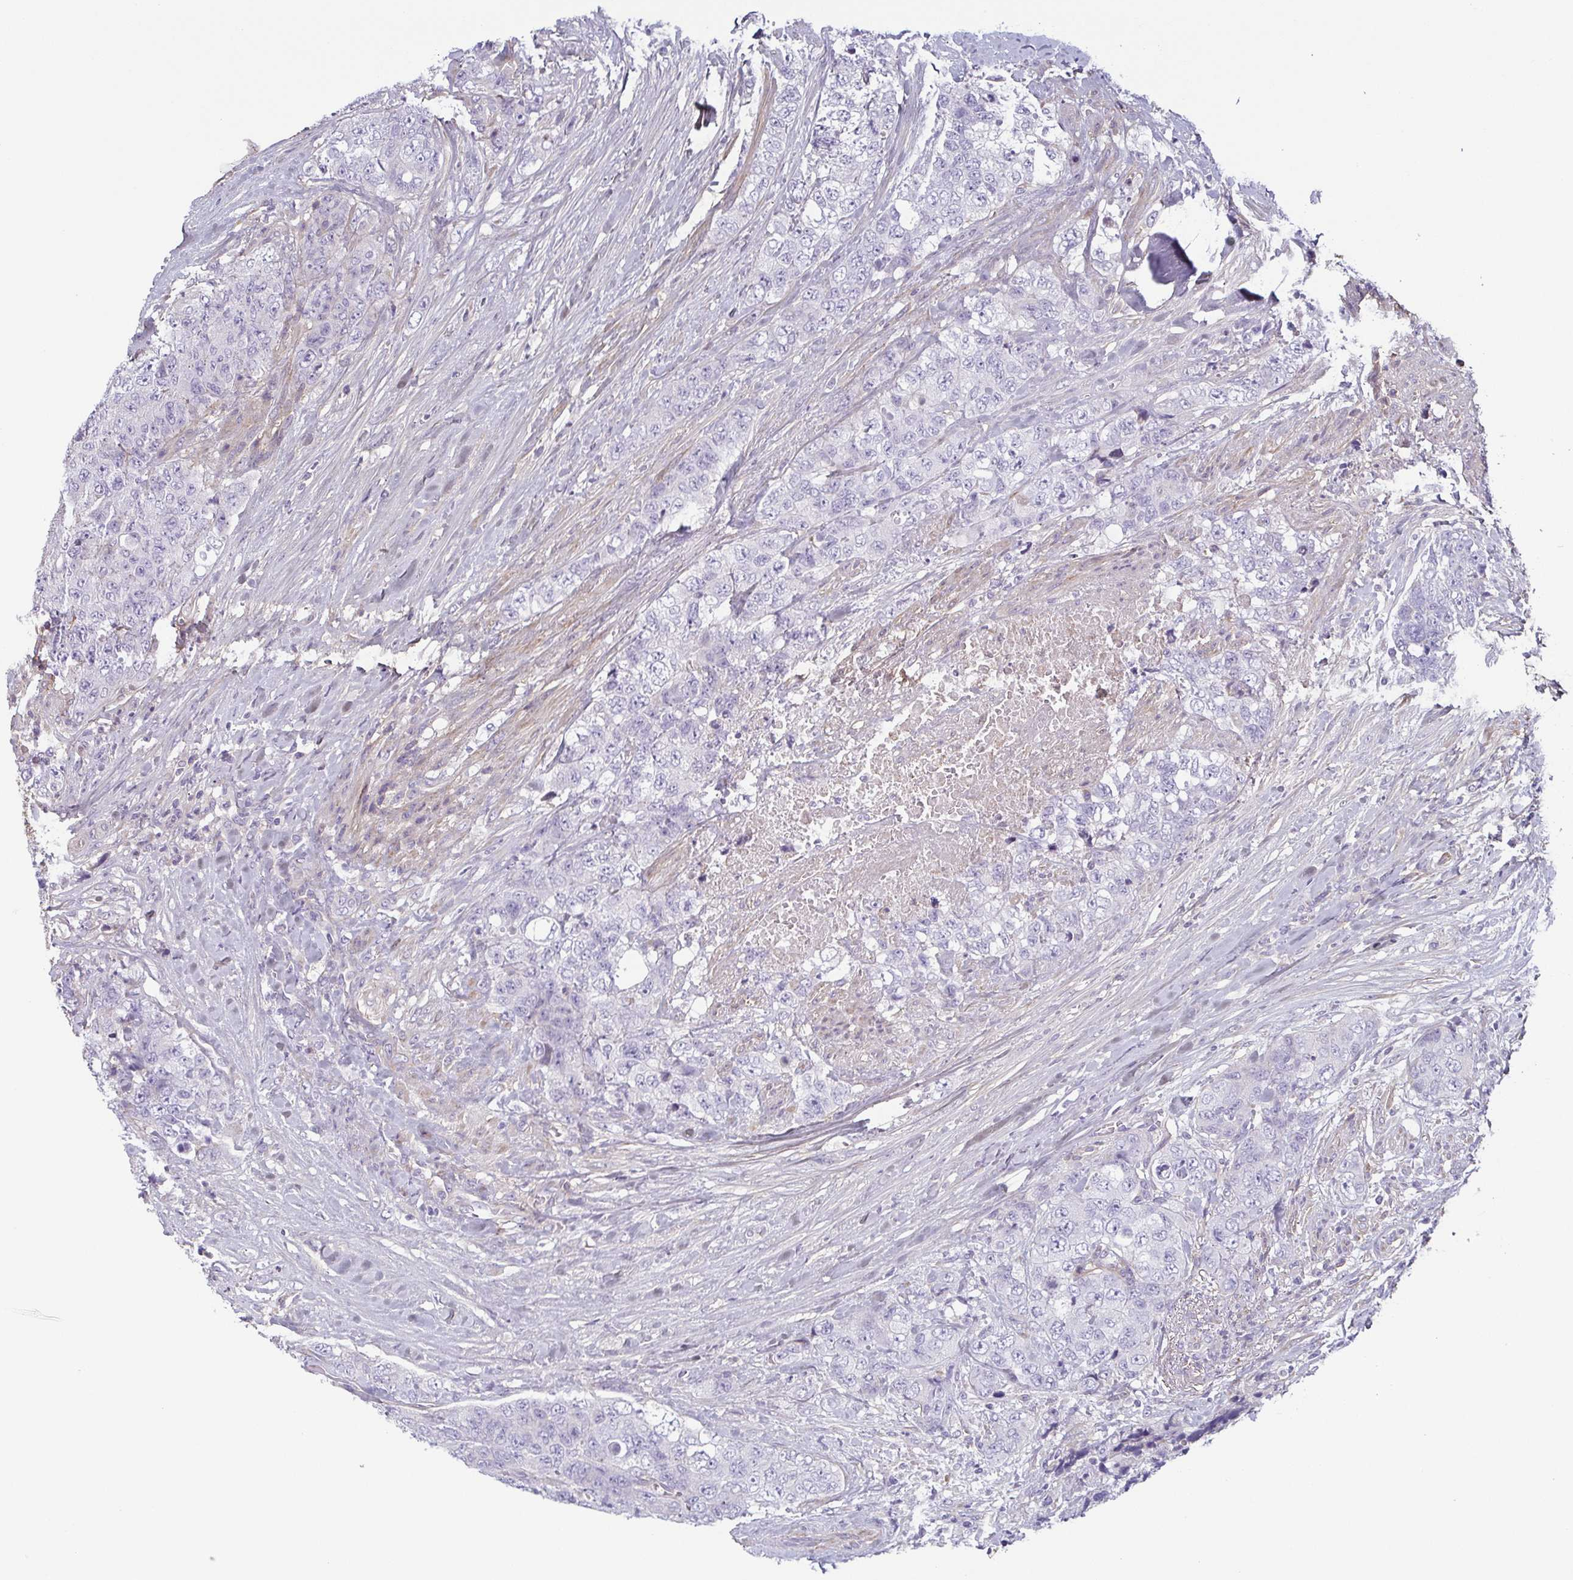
{"staining": {"intensity": "negative", "quantity": "none", "location": "none"}, "tissue": "urothelial cancer", "cell_type": "Tumor cells", "image_type": "cancer", "snomed": [{"axis": "morphology", "description": "Urothelial carcinoma, High grade"}, {"axis": "topography", "description": "Urinary bladder"}], "caption": "There is no significant expression in tumor cells of urothelial cancer.", "gene": "ECM1", "patient": {"sex": "female", "age": 78}}